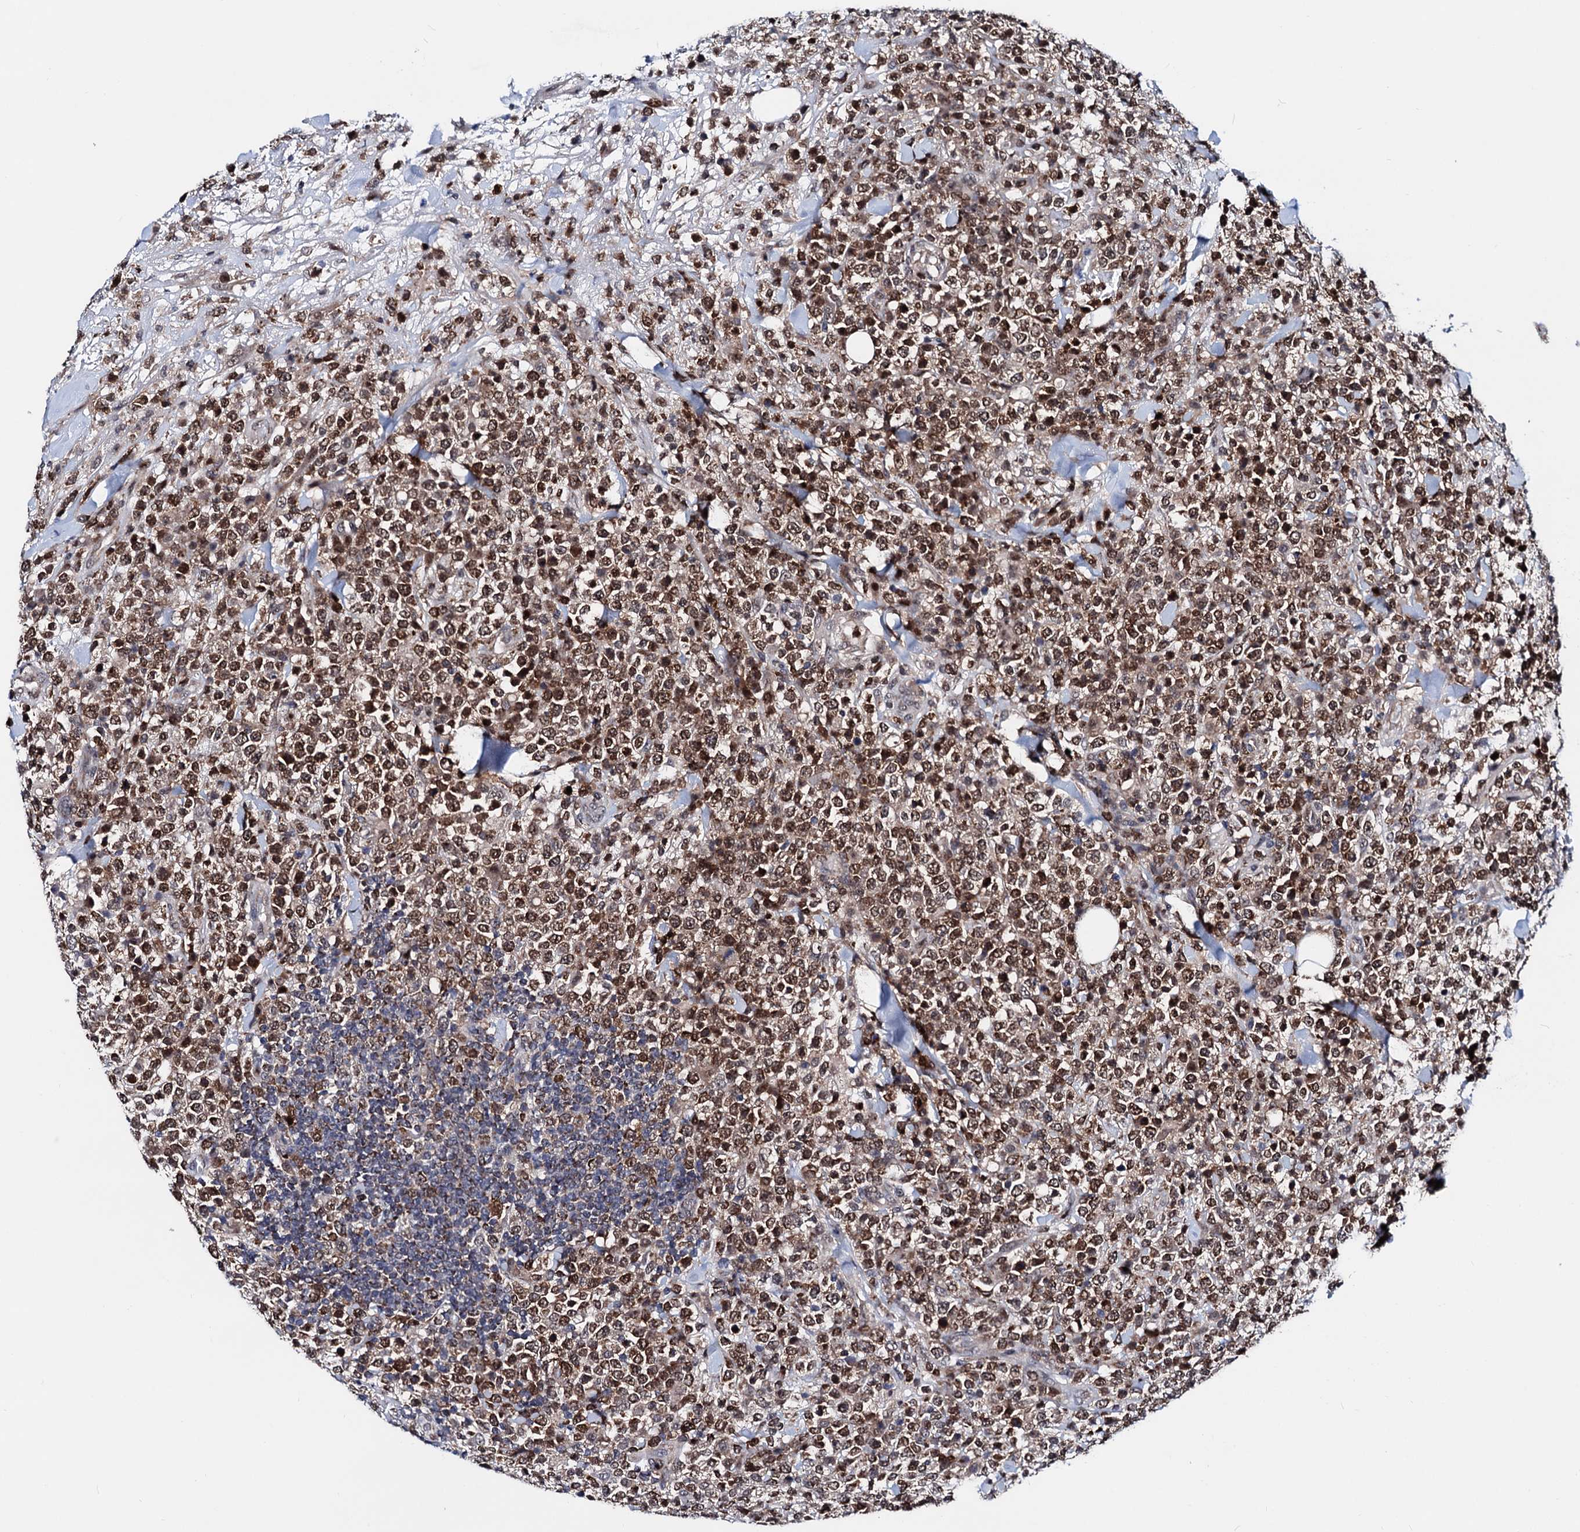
{"staining": {"intensity": "moderate", "quantity": ">75%", "location": "cytoplasmic/membranous,nuclear"}, "tissue": "lymphoma", "cell_type": "Tumor cells", "image_type": "cancer", "snomed": [{"axis": "morphology", "description": "Malignant lymphoma, non-Hodgkin's type, High grade"}, {"axis": "topography", "description": "Colon"}], "caption": "The histopathology image demonstrates a brown stain indicating the presence of a protein in the cytoplasmic/membranous and nuclear of tumor cells in lymphoma. (DAB (3,3'-diaminobenzidine) IHC, brown staining for protein, blue staining for nuclei).", "gene": "COA4", "patient": {"sex": "female", "age": 53}}